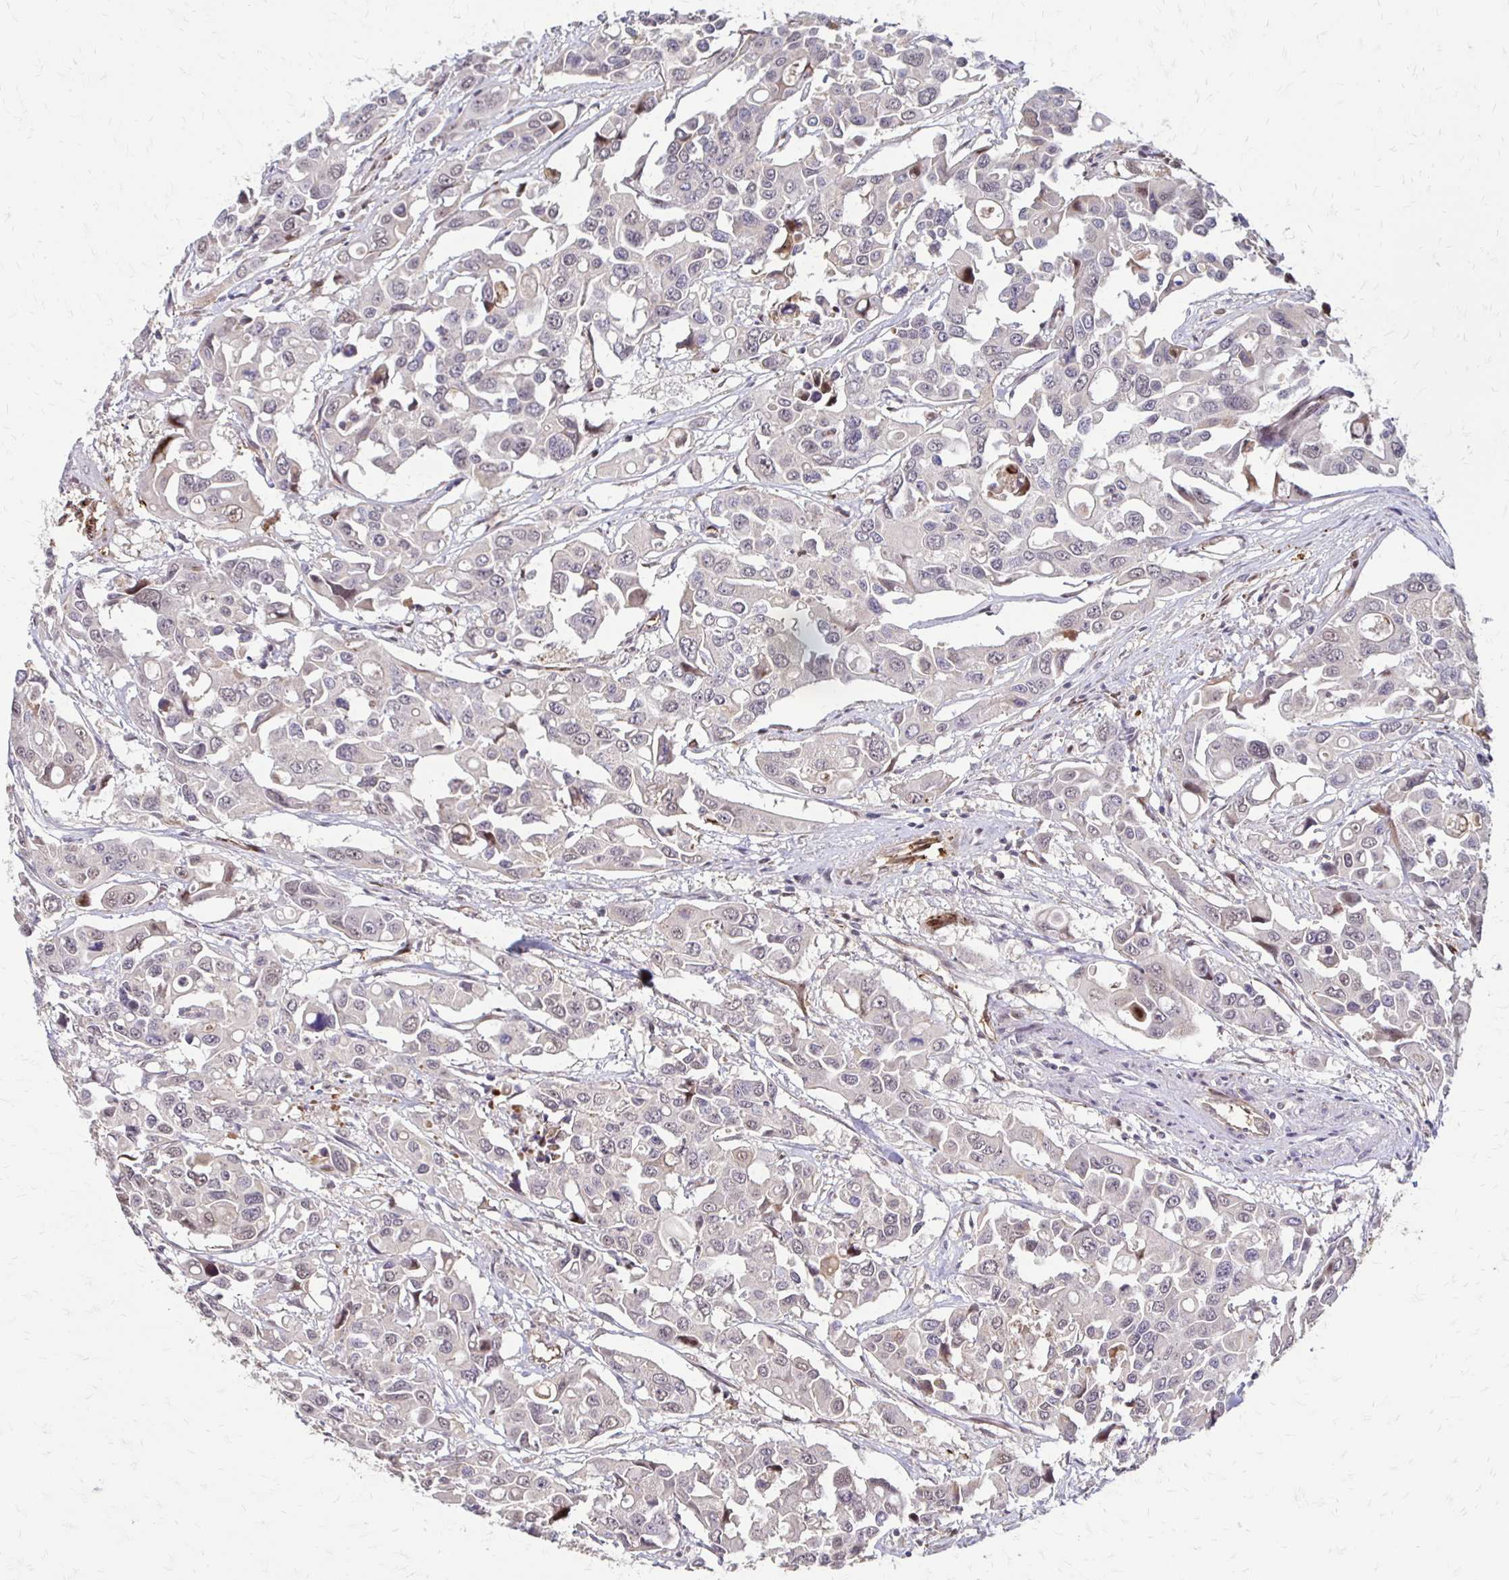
{"staining": {"intensity": "negative", "quantity": "none", "location": "none"}, "tissue": "colorectal cancer", "cell_type": "Tumor cells", "image_type": "cancer", "snomed": [{"axis": "morphology", "description": "Adenocarcinoma, NOS"}, {"axis": "topography", "description": "Colon"}], "caption": "This is an immunohistochemistry (IHC) micrograph of colorectal cancer (adenocarcinoma). There is no positivity in tumor cells.", "gene": "CFL2", "patient": {"sex": "male", "age": 77}}